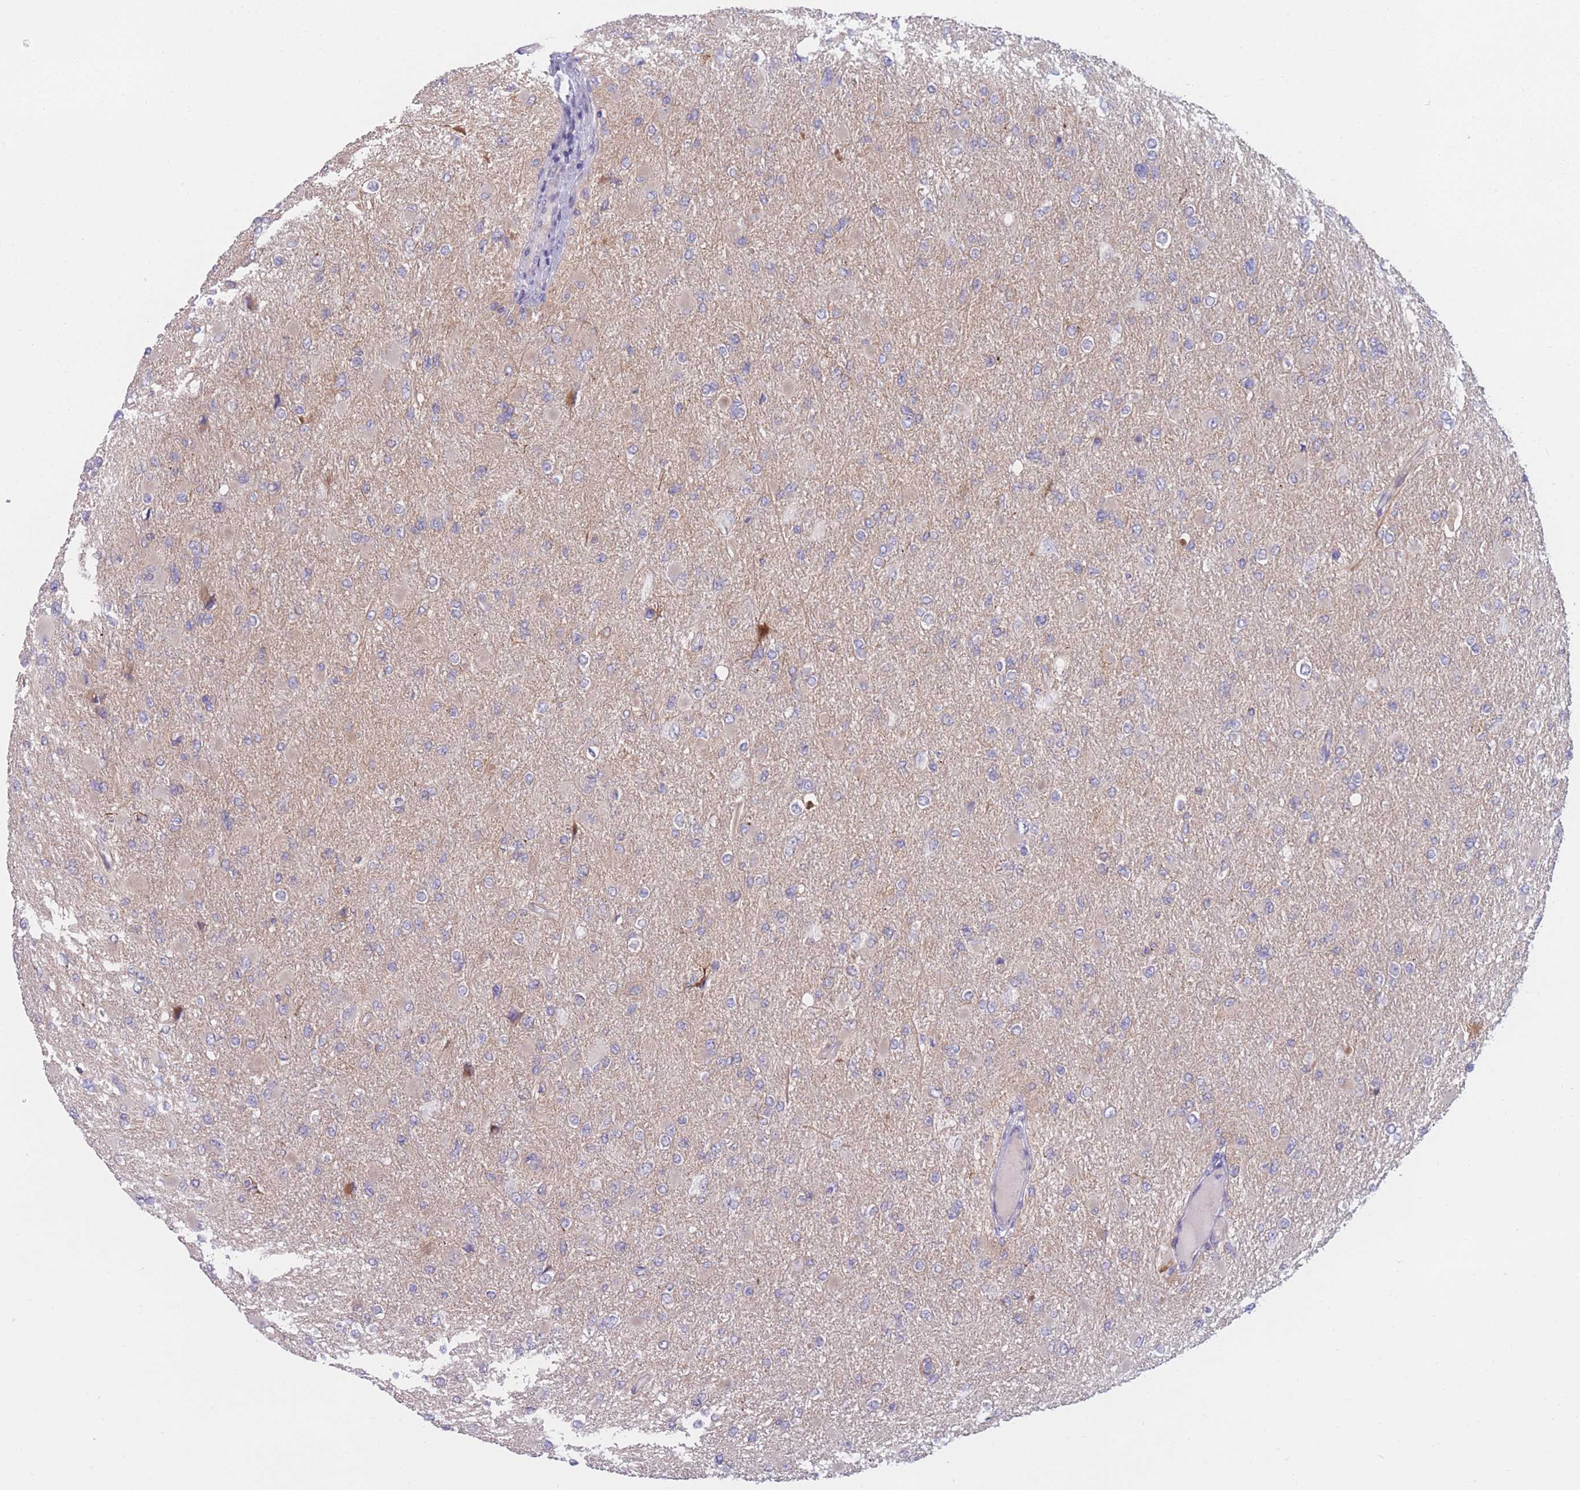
{"staining": {"intensity": "negative", "quantity": "none", "location": "none"}, "tissue": "glioma", "cell_type": "Tumor cells", "image_type": "cancer", "snomed": [{"axis": "morphology", "description": "Glioma, malignant, High grade"}, {"axis": "topography", "description": "Cerebral cortex"}], "caption": "The photomicrograph reveals no significant positivity in tumor cells of malignant high-grade glioma.", "gene": "PDE4A", "patient": {"sex": "female", "age": 36}}